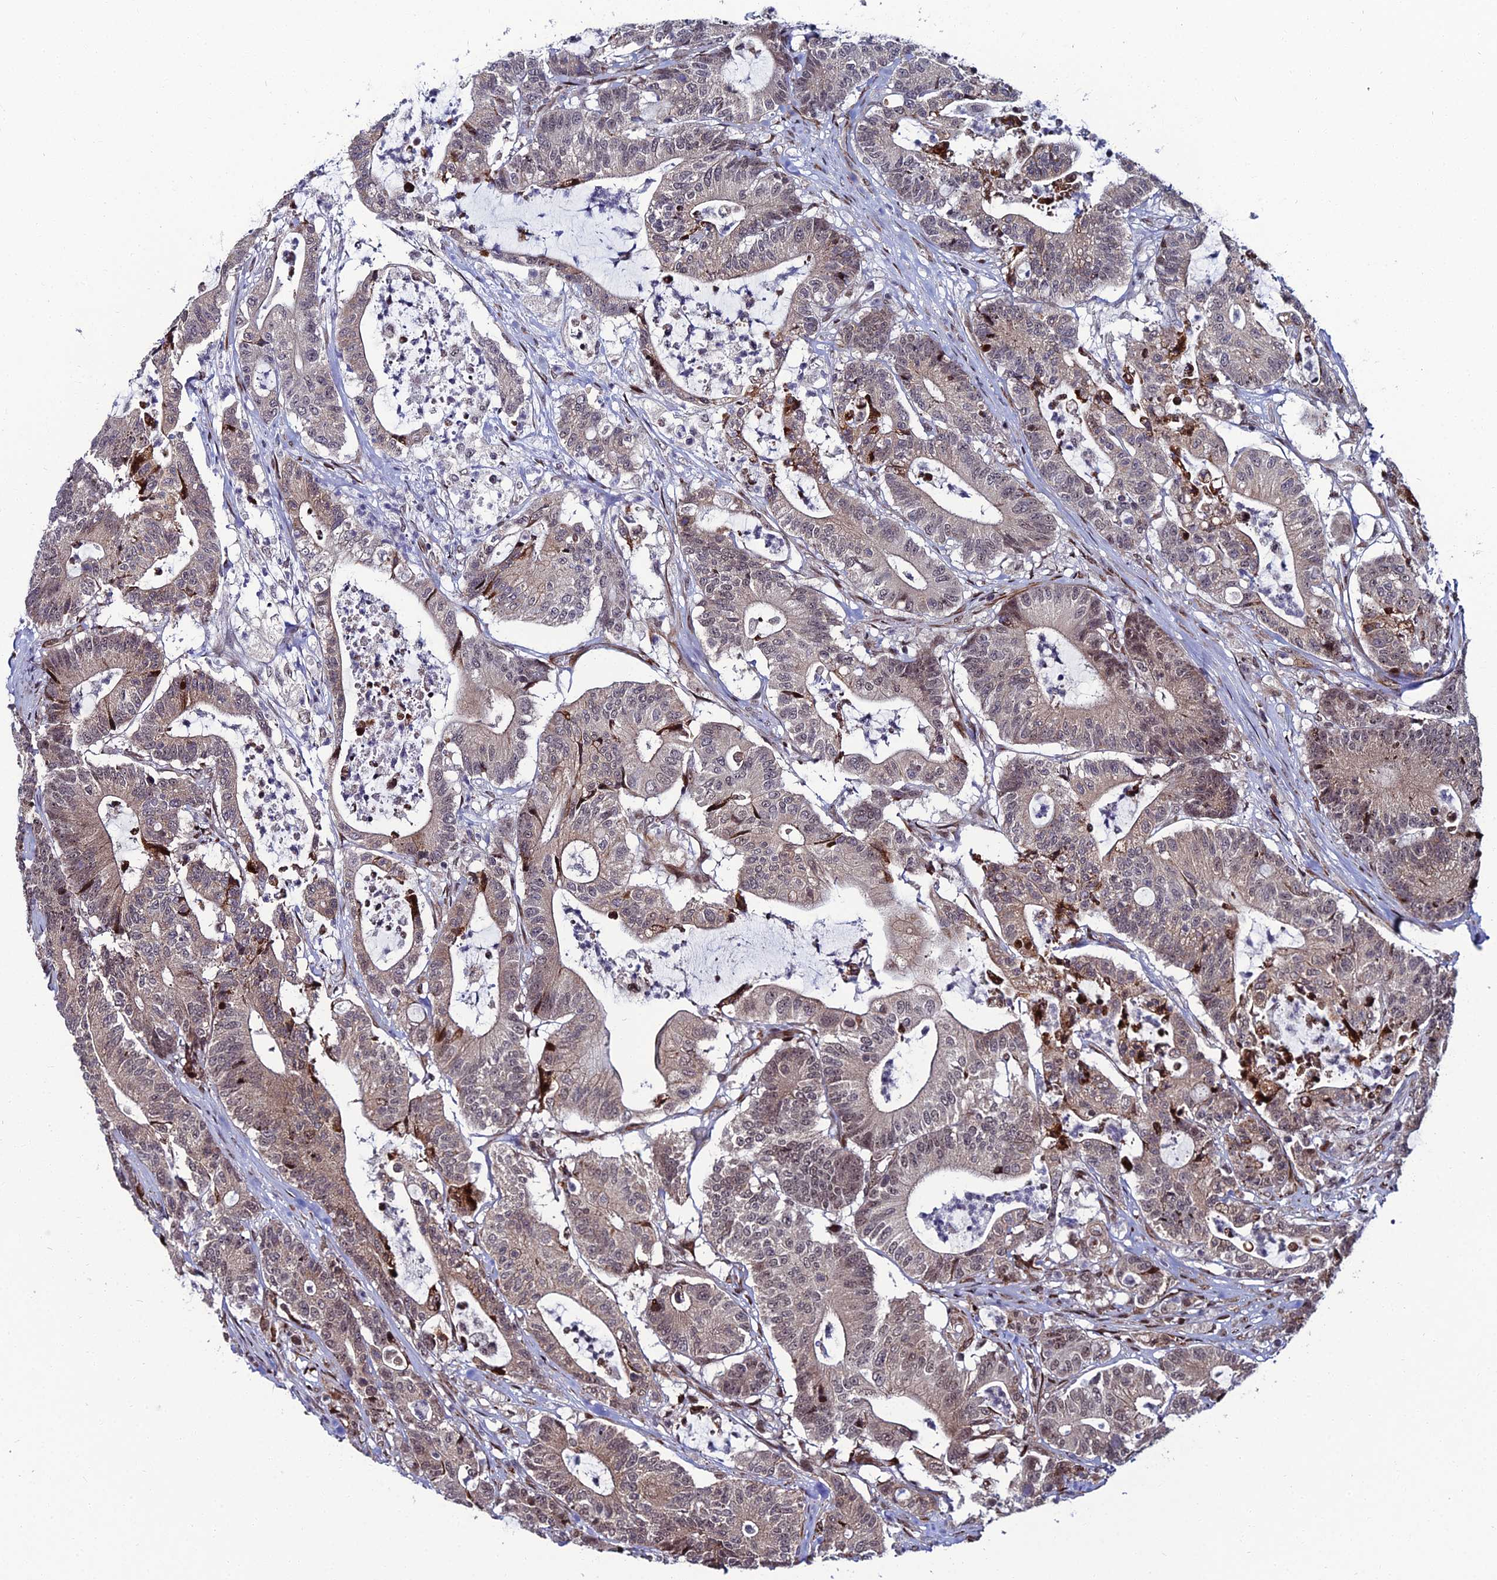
{"staining": {"intensity": "moderate", "quantity": ">75%", "location": "cytoplasmic/membranous,nuclear"}, "tissue": "colorectal cancer", "cell_type": "Tumor cells", "image_type": "cancer", "snomed": [{"axis": "morphology", "description": "Adenocarcinoma, NOS"}, {"axis": "topography", "description": "Colon"}], "caption": "Protein analysis of adenocarcinoma (colorectal) tissue displays moderate cytoplasmic/membranous and nuclear expression in approximately >75% of tumor cells. Ihc stains the protein in brown and the nuclei are stained blue.", "gene": "ZNF668", "patient": {"sex": "female", "age": 84}}